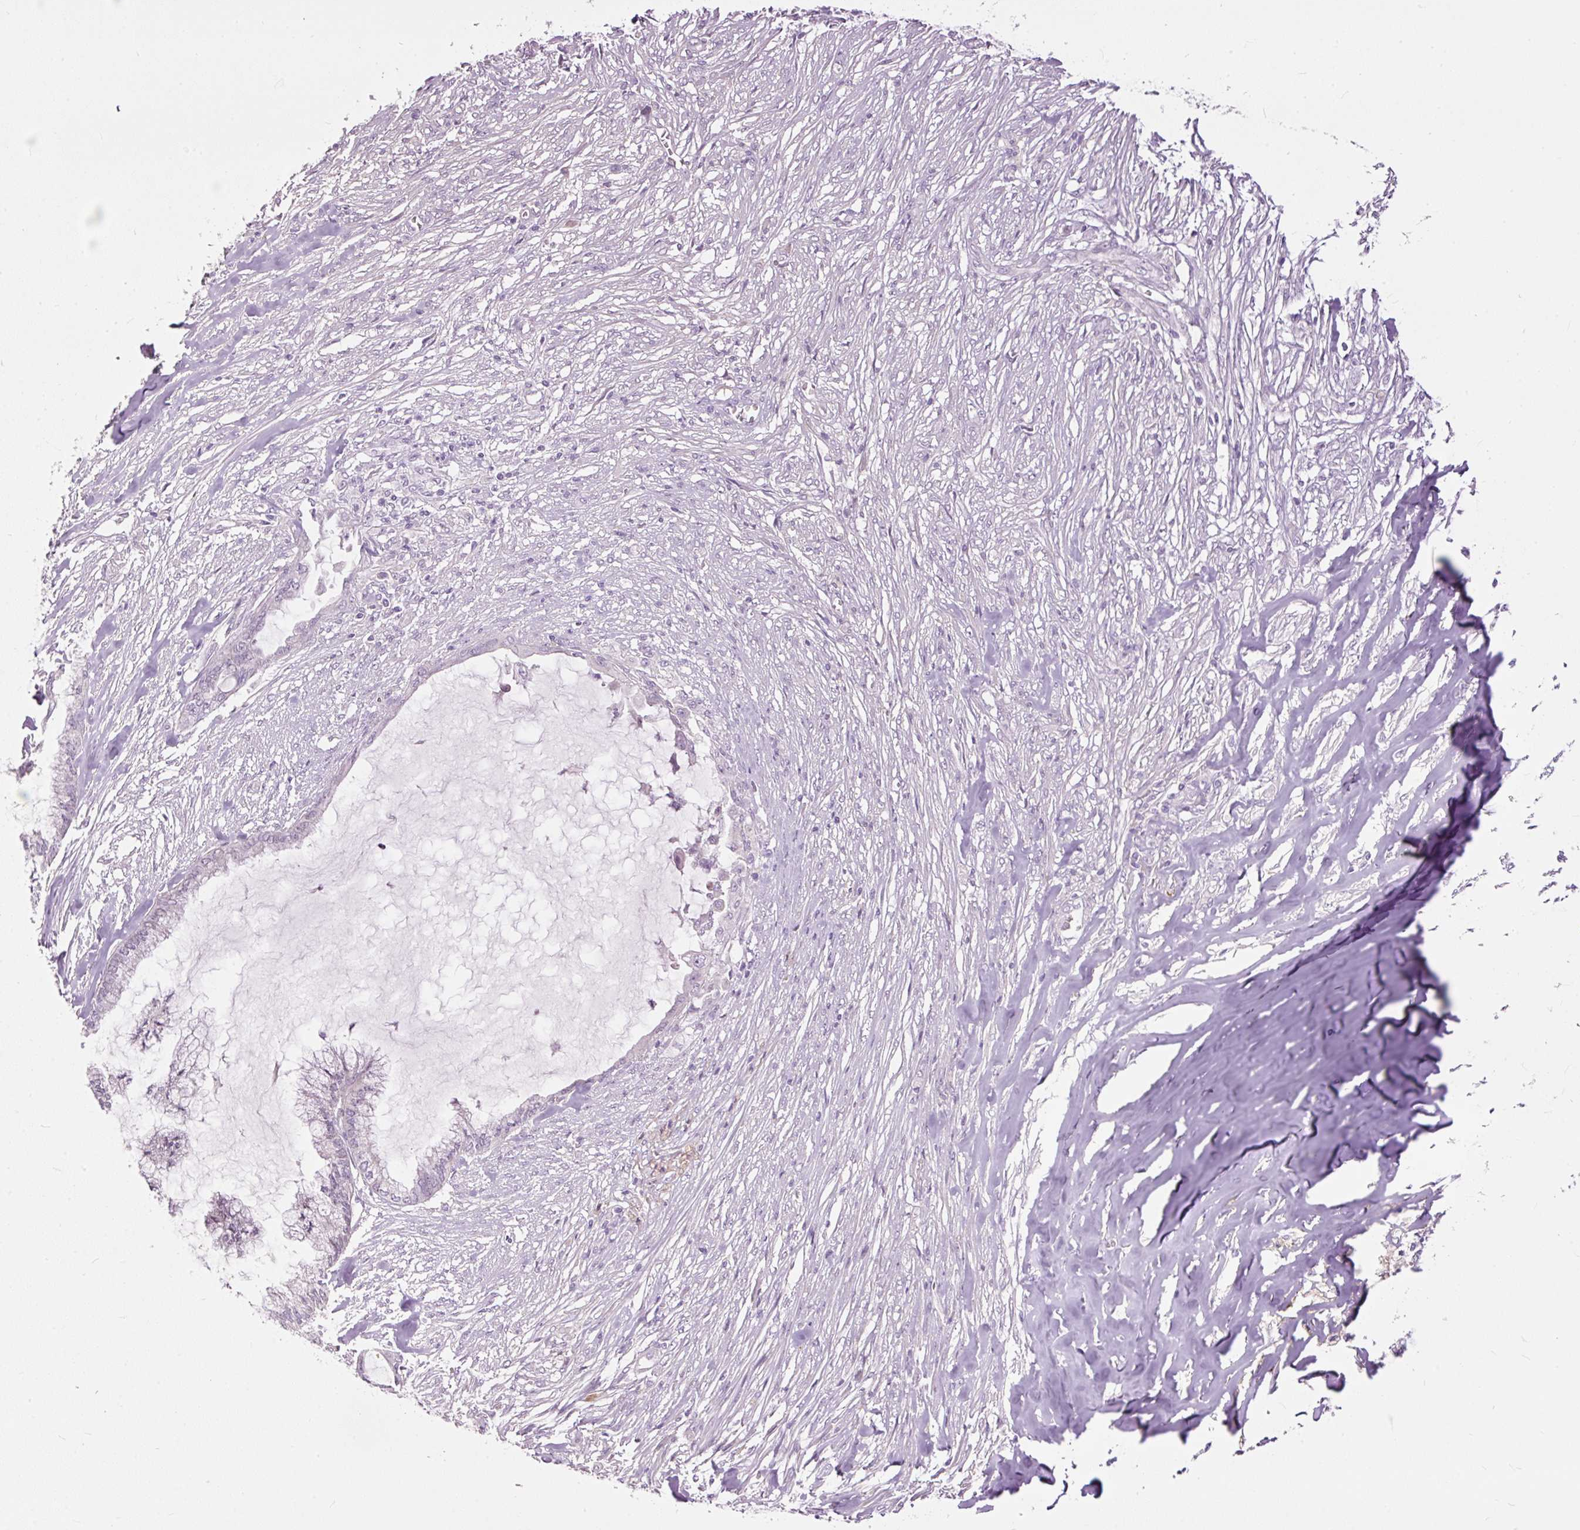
{"staining": {"intensity": "negative", "quantity": "none", "location": "none"}, "tissue": "endometrial cancer", "cell_type": "Tumor cells", "image_type": "cancer", "snomed": [{"axis": "morphology", "description": "Adenocarcinoma, NOS"}, {"axis": "topography", "description": "Endometrium"}], "caption": "Tumor cells are negative for brown protein staining in endometrial cancer (adenocarcinoma).", "gene": "FCRL4", "patient": {"sex": "female", "age": 86}}